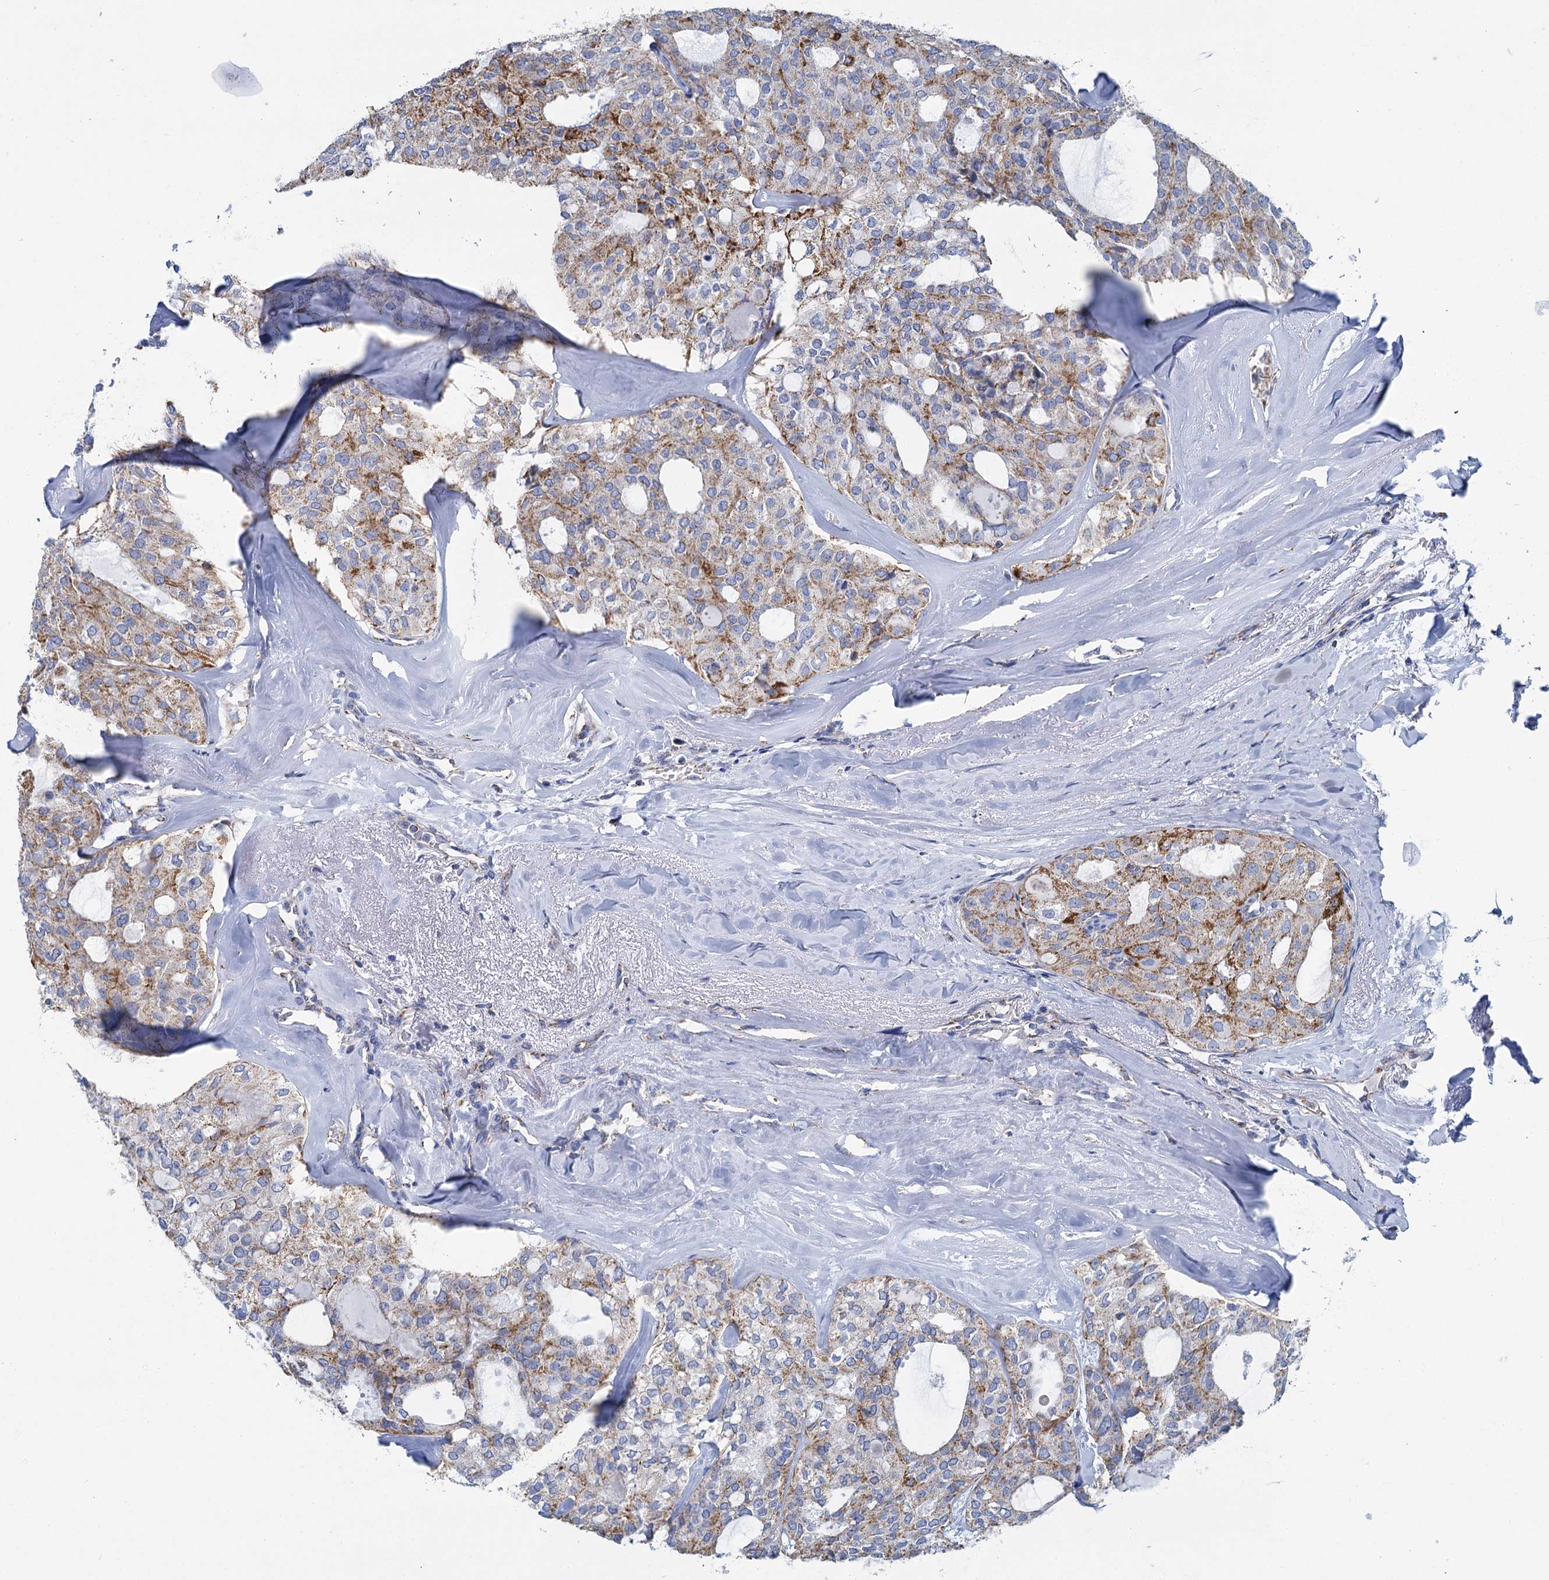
{"staining": {"intensity": "moderate", "quantity": "25%-75%", "location": "cytoplasmic/membranous"}, "tissue": "thyroid cancer", "cell_type": "Tumor cells", "image_type": "cancer", "snomed": [{"axis": "morphology", "description": "Follicular adenoma carcinoma, NOS"}, {"axis": "topography", "description": "Thyroid gland"}], "caption": "Immunohistochemistry (DAB) staining of thyroid cancer displays moderate cytoplasmic/membranous protein positivity in about 25%-75% of tumor cells. The staining is performed using DAB (3,3'-diaminobenzidine) brown chromogen to label protein expression. The nuclei are counter-stained blue using hematoxylin.", "gene": "CCP110", "patient": {"sex": "male", "age": 75}}